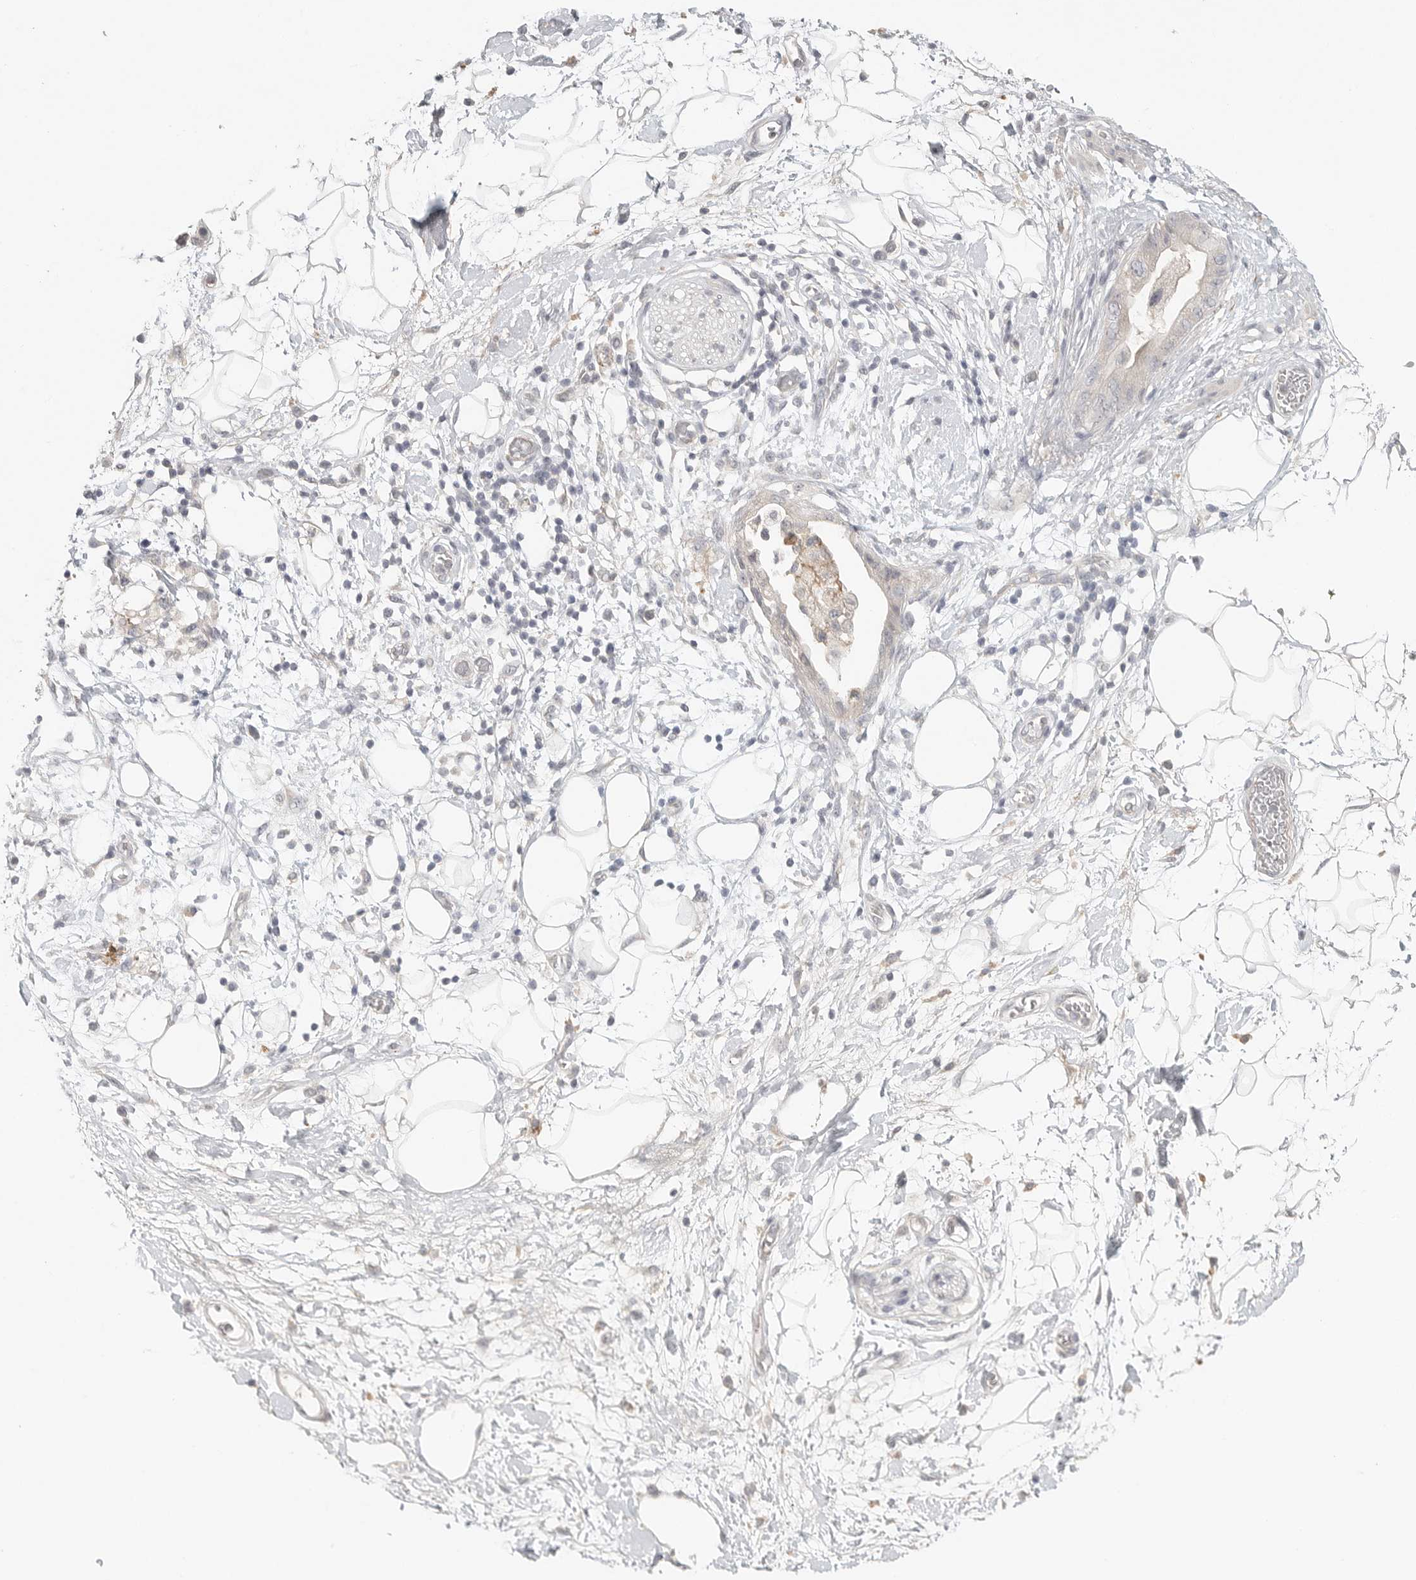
{"staining": {"intensity": "negative", "quantity": "none", "location": "none"}, "tissue": "adipose tissue", "cell_type": "Adipocytes", "image_type": "normal", "snomed": [{"axis": "morphology", "description": "Normal tissue, NOS"}, {"axis": "morphology", "description": "Adenocarcinoma, NOS"}, {"axis": "topography", "description": "Duodenum"}, {"axis": "topography", "description": "Peripheral nerve tissue"}], "caption": "IHC image of benign human adipose tissue stained for a protein (brown), which reveals no staining in adipocytes.", "gene": "HDAC6", "patient": {"sex": "female", "age": 60}}